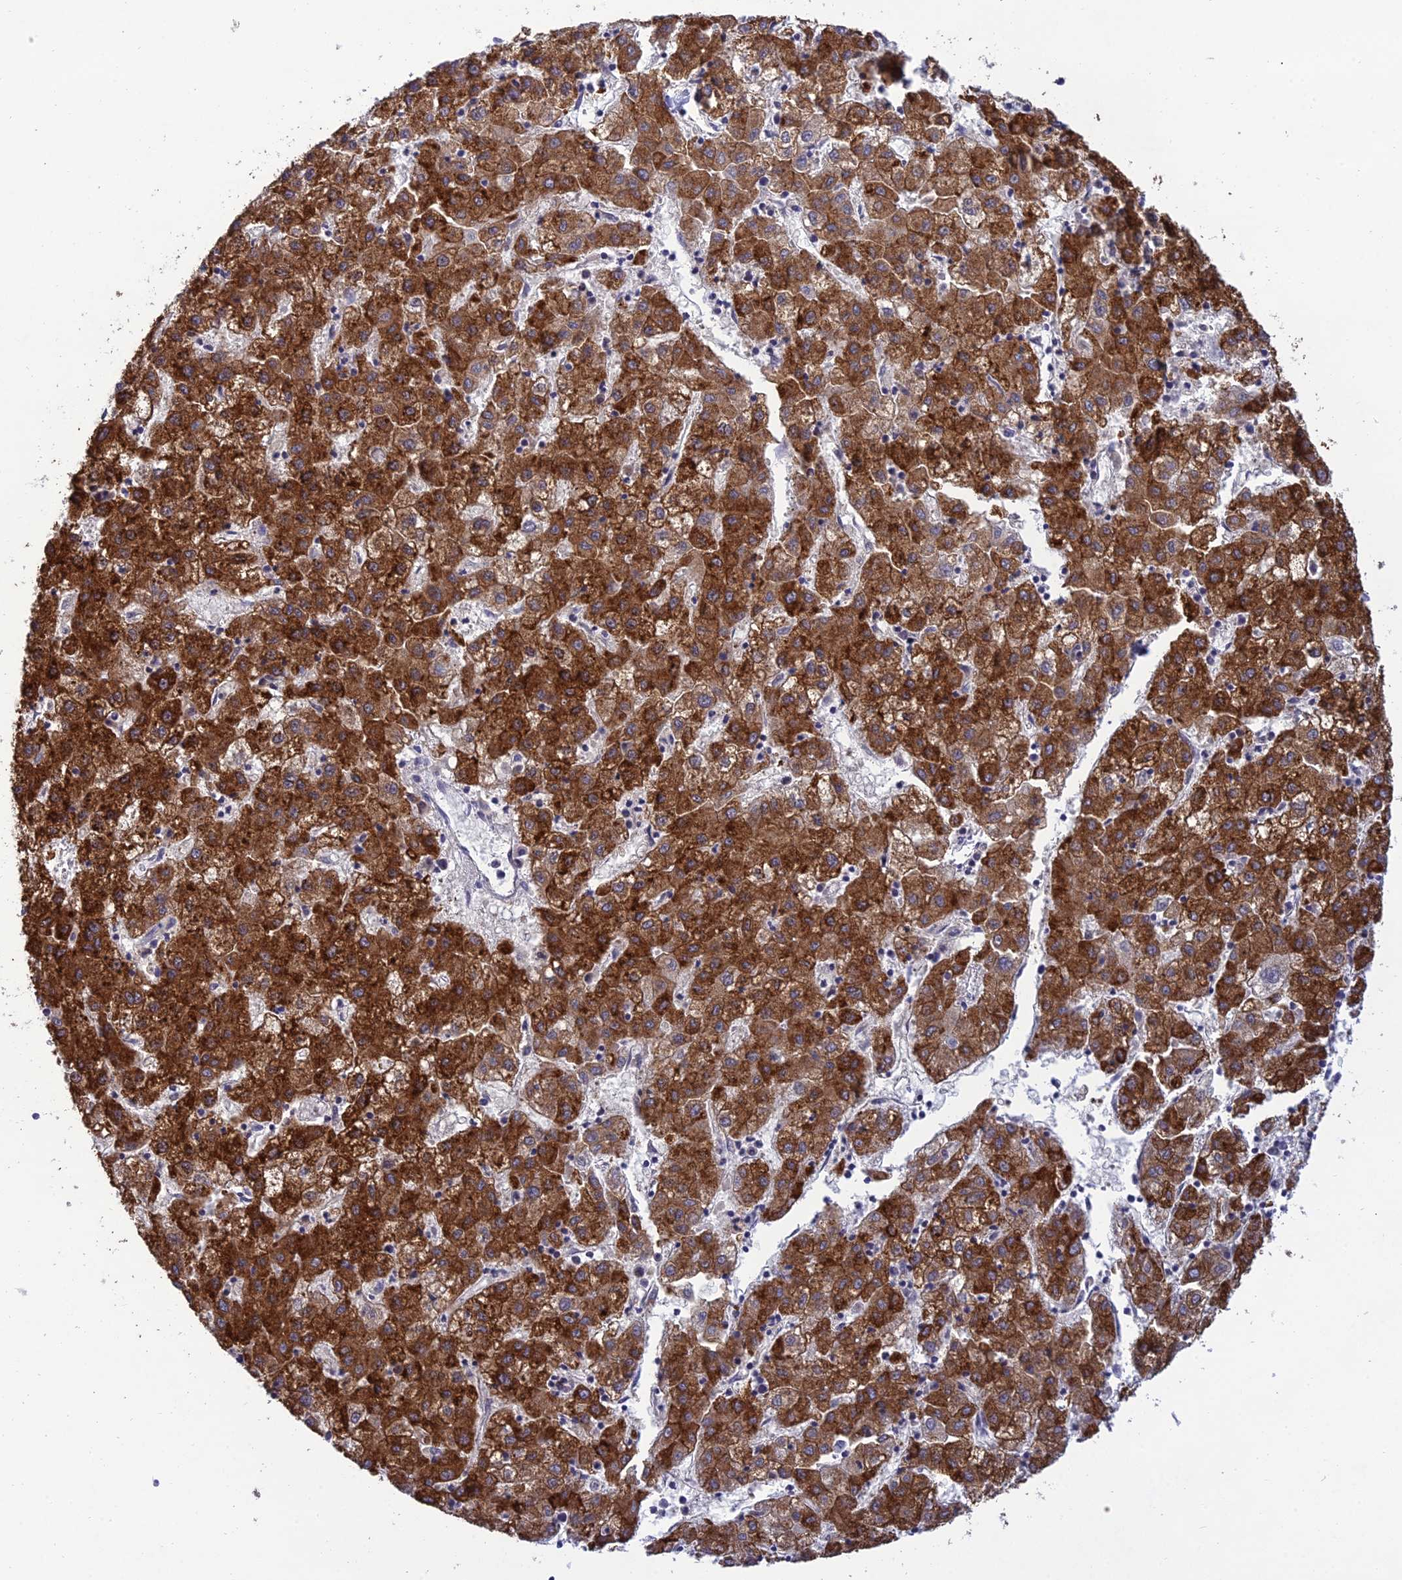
{"staining": {"intensity": "strong", "quantity": ">75%", "location": "cytoplasmic/membranous"}, "tissue": "liver cancer", "cell_type": "Tumor cells", "image_type": "cancer", "snomed": [{"axis": "morphology", "description": "Carcinoma, Hepatocellular, NOS"}, {"axis": "topography", "description": "Liver"}], "caption": "This micrograph displays immunohistochemistry staining of liver hepatocellular carcinoma, with high strong cytoplasmic/membranous staining in about >75% of tumor cells.", "gene": "CLCN7", "patient": {"sex": "male", "age": 72}}